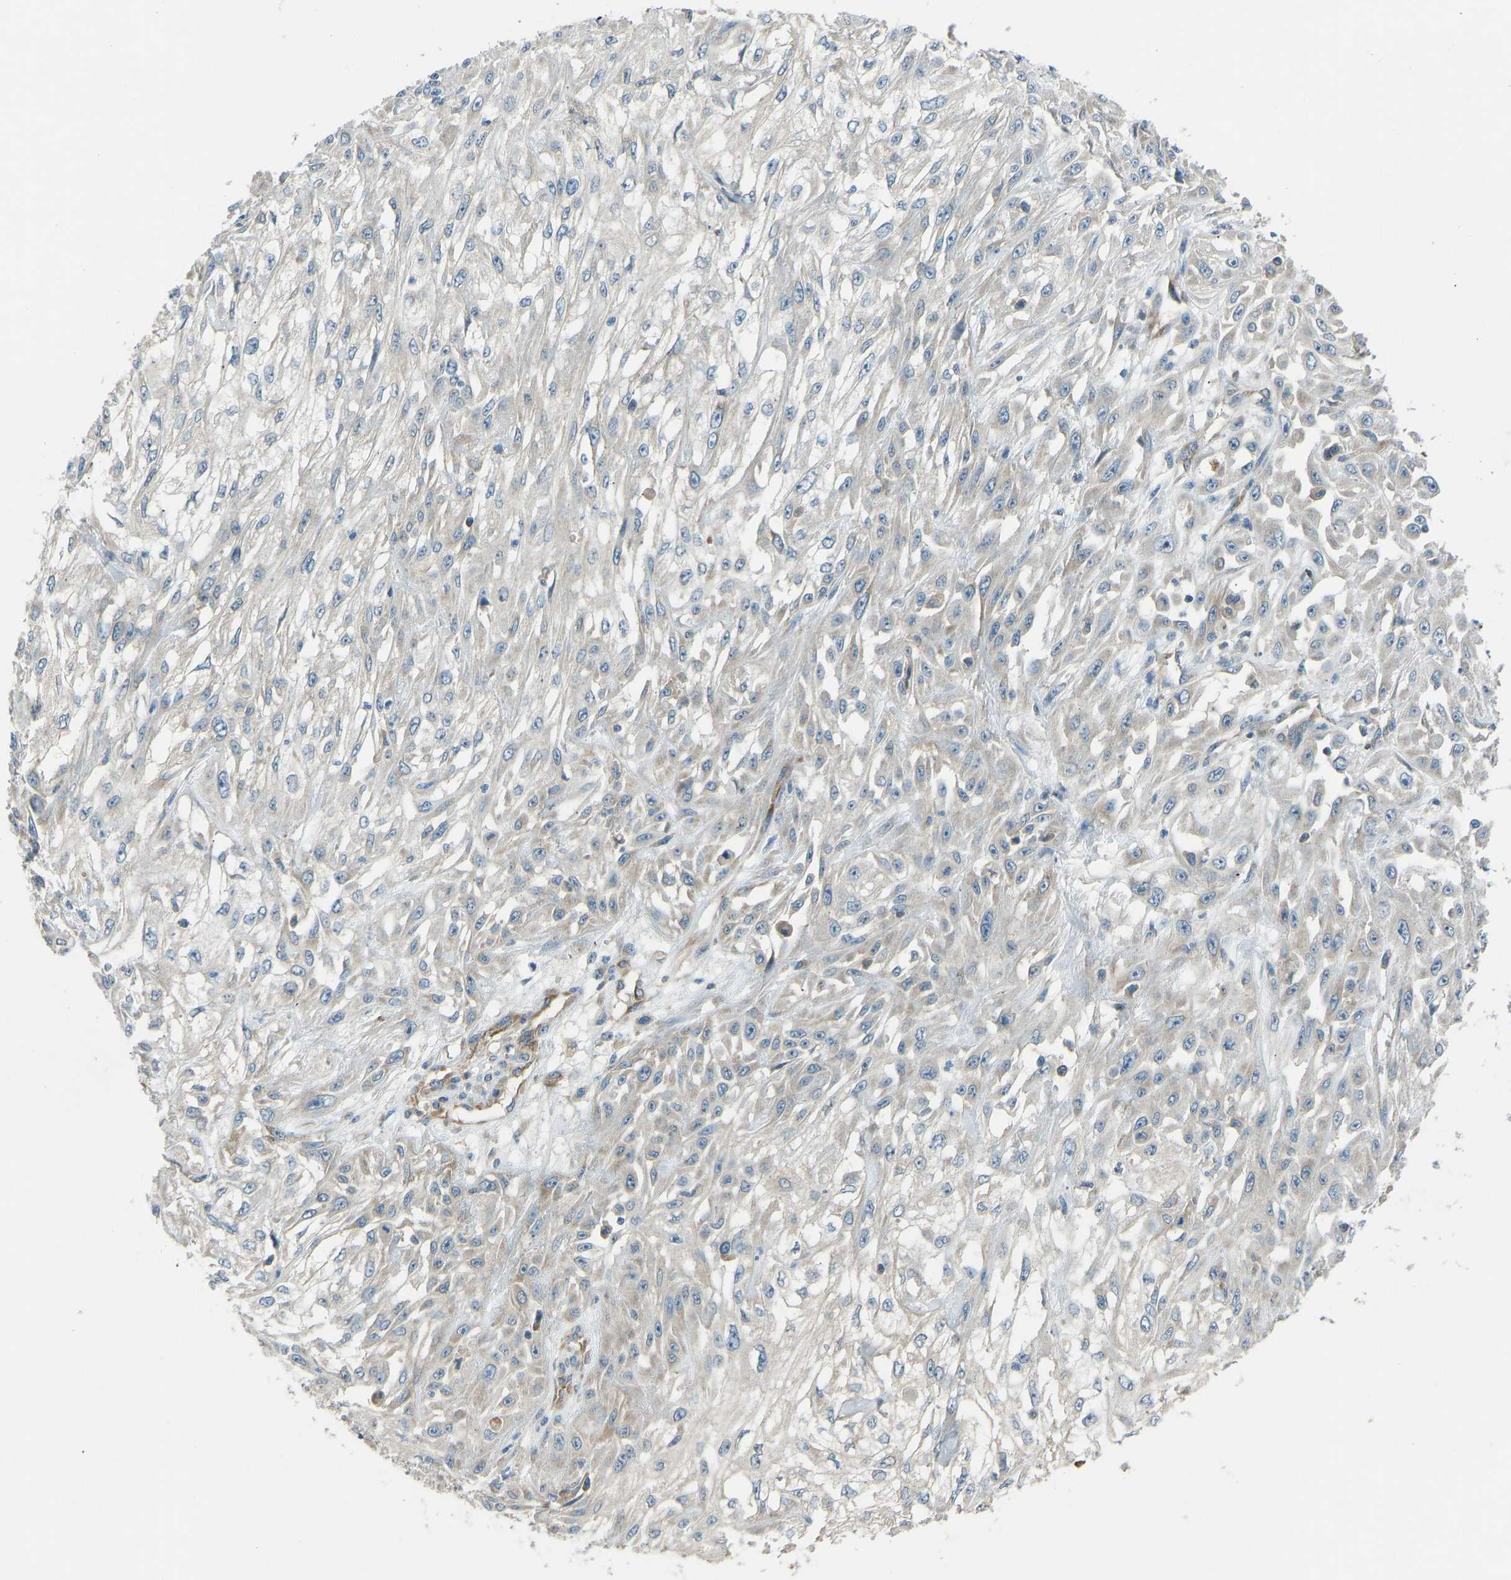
{"staining": {"intensity": "negative", "quantity": "none", "location": "none"}, "tissue": "skin cancer", "cell_type": "Tumor cells", "image_type": "cancer", "snomed": [{"axis": "morphology", "description": "Squamous cell carcinoma, NOS"}, {"axis": "morphology", "description": "Squamous cell carcinoma, metastatic, NOS"}, {"axis": "topography", "description": "Skin"}, {"axis": "topography", "description": "Lymph node"}], "caption": "A histopathology image of human skin cancer is negative for staining in tumor cells.", "gene": "STAU2", "patient": {"sex": "male", "age": 75}}